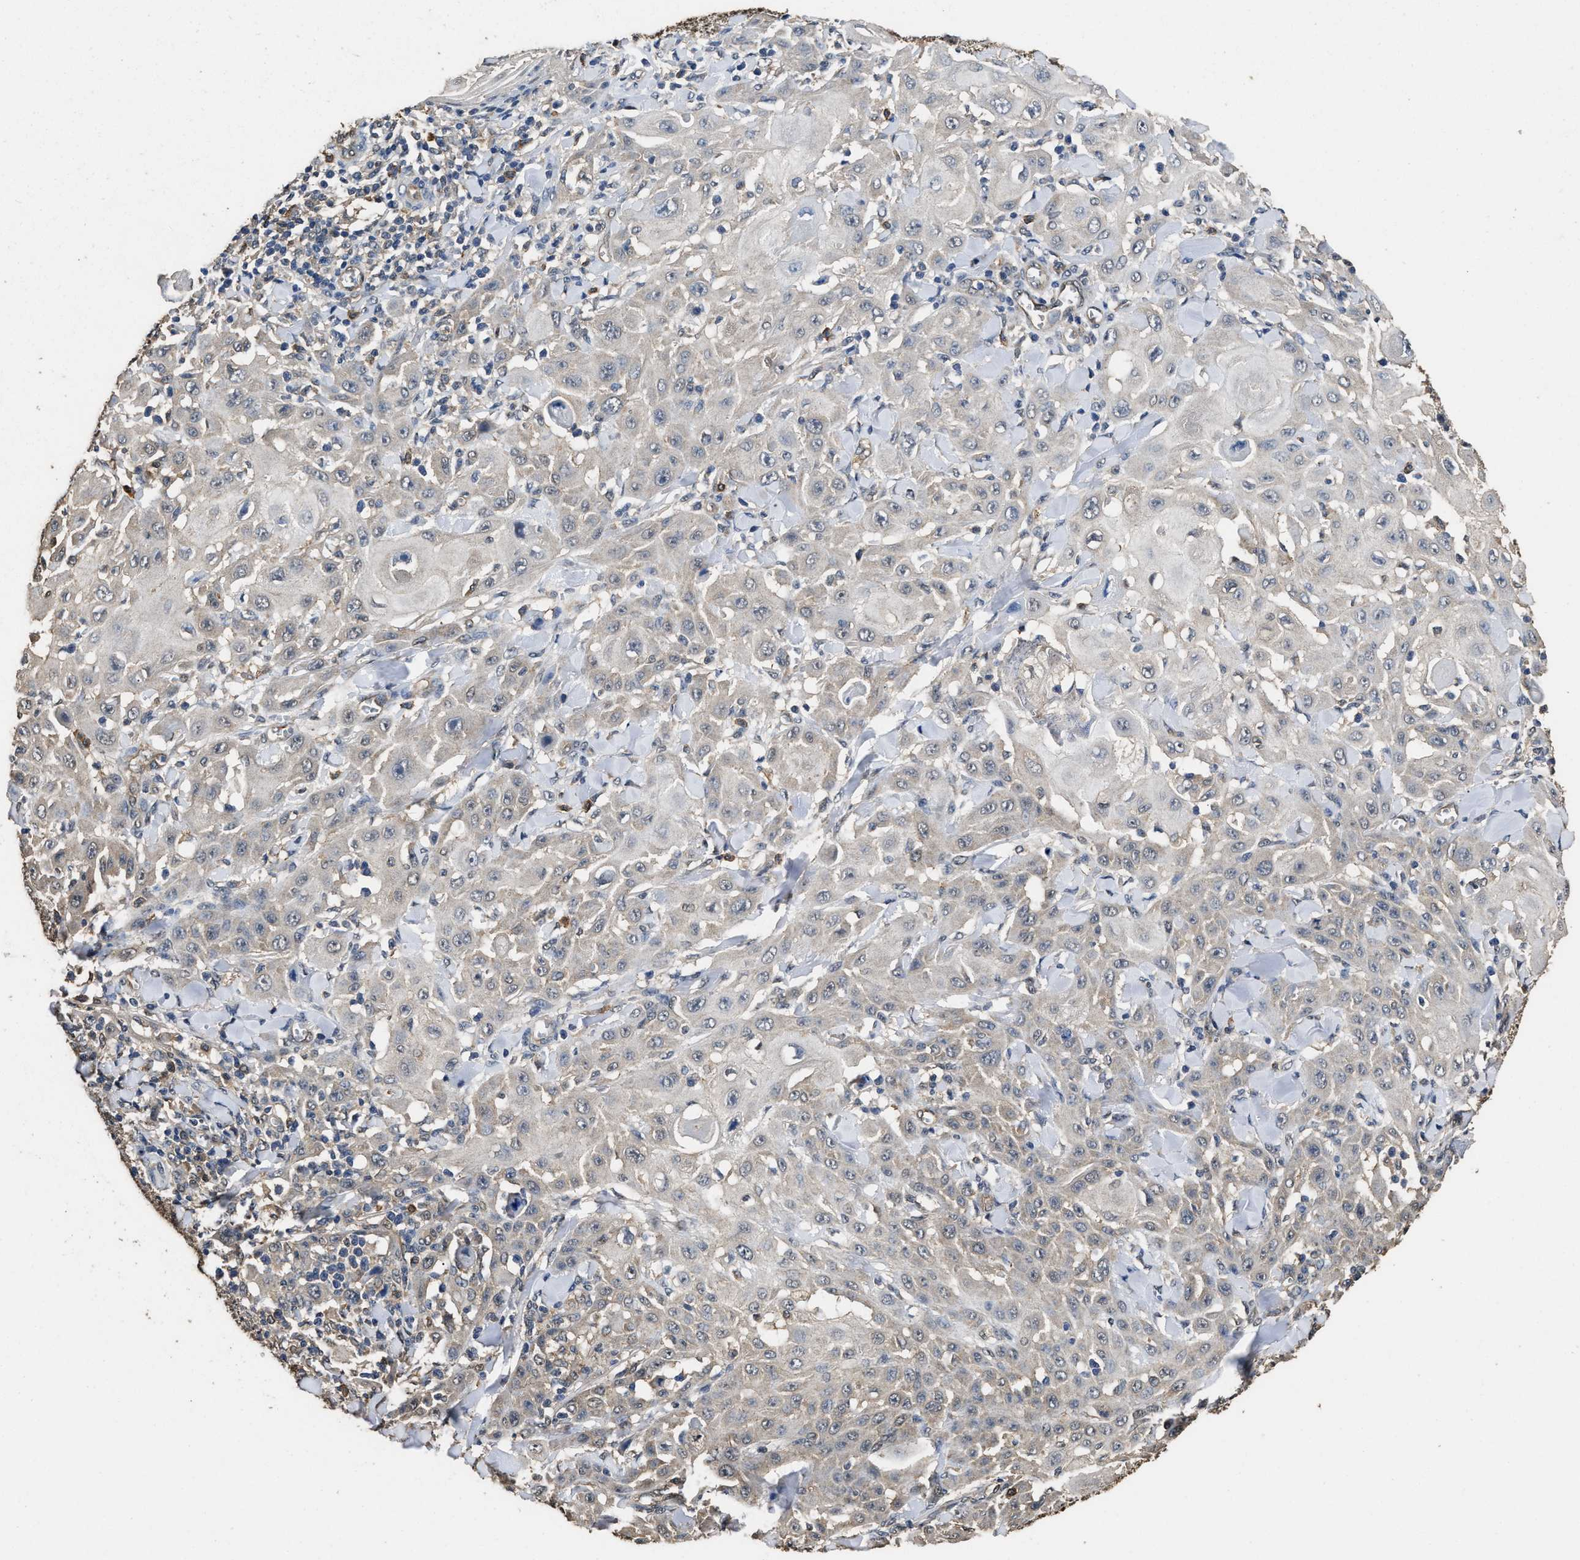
{"staining": {"intensity": "negative", "quantity": "none", "location": "none"}, "tissue": "skin cancer", "cell_type": "Tumor cells", "image_type": "cancer", "snomed": [{"axis": "morphology", "description": "Squamous cell carcinoma, NOS"}, {"axis": "topography", "description": "Skin"}], "caption": "There is no significant positivity in tumor cells of skin squamous cell carcinoma. Nuclei are stained in blue.", "gene": "YWHAE", "patient": {"sex": "male", "age": 24}}